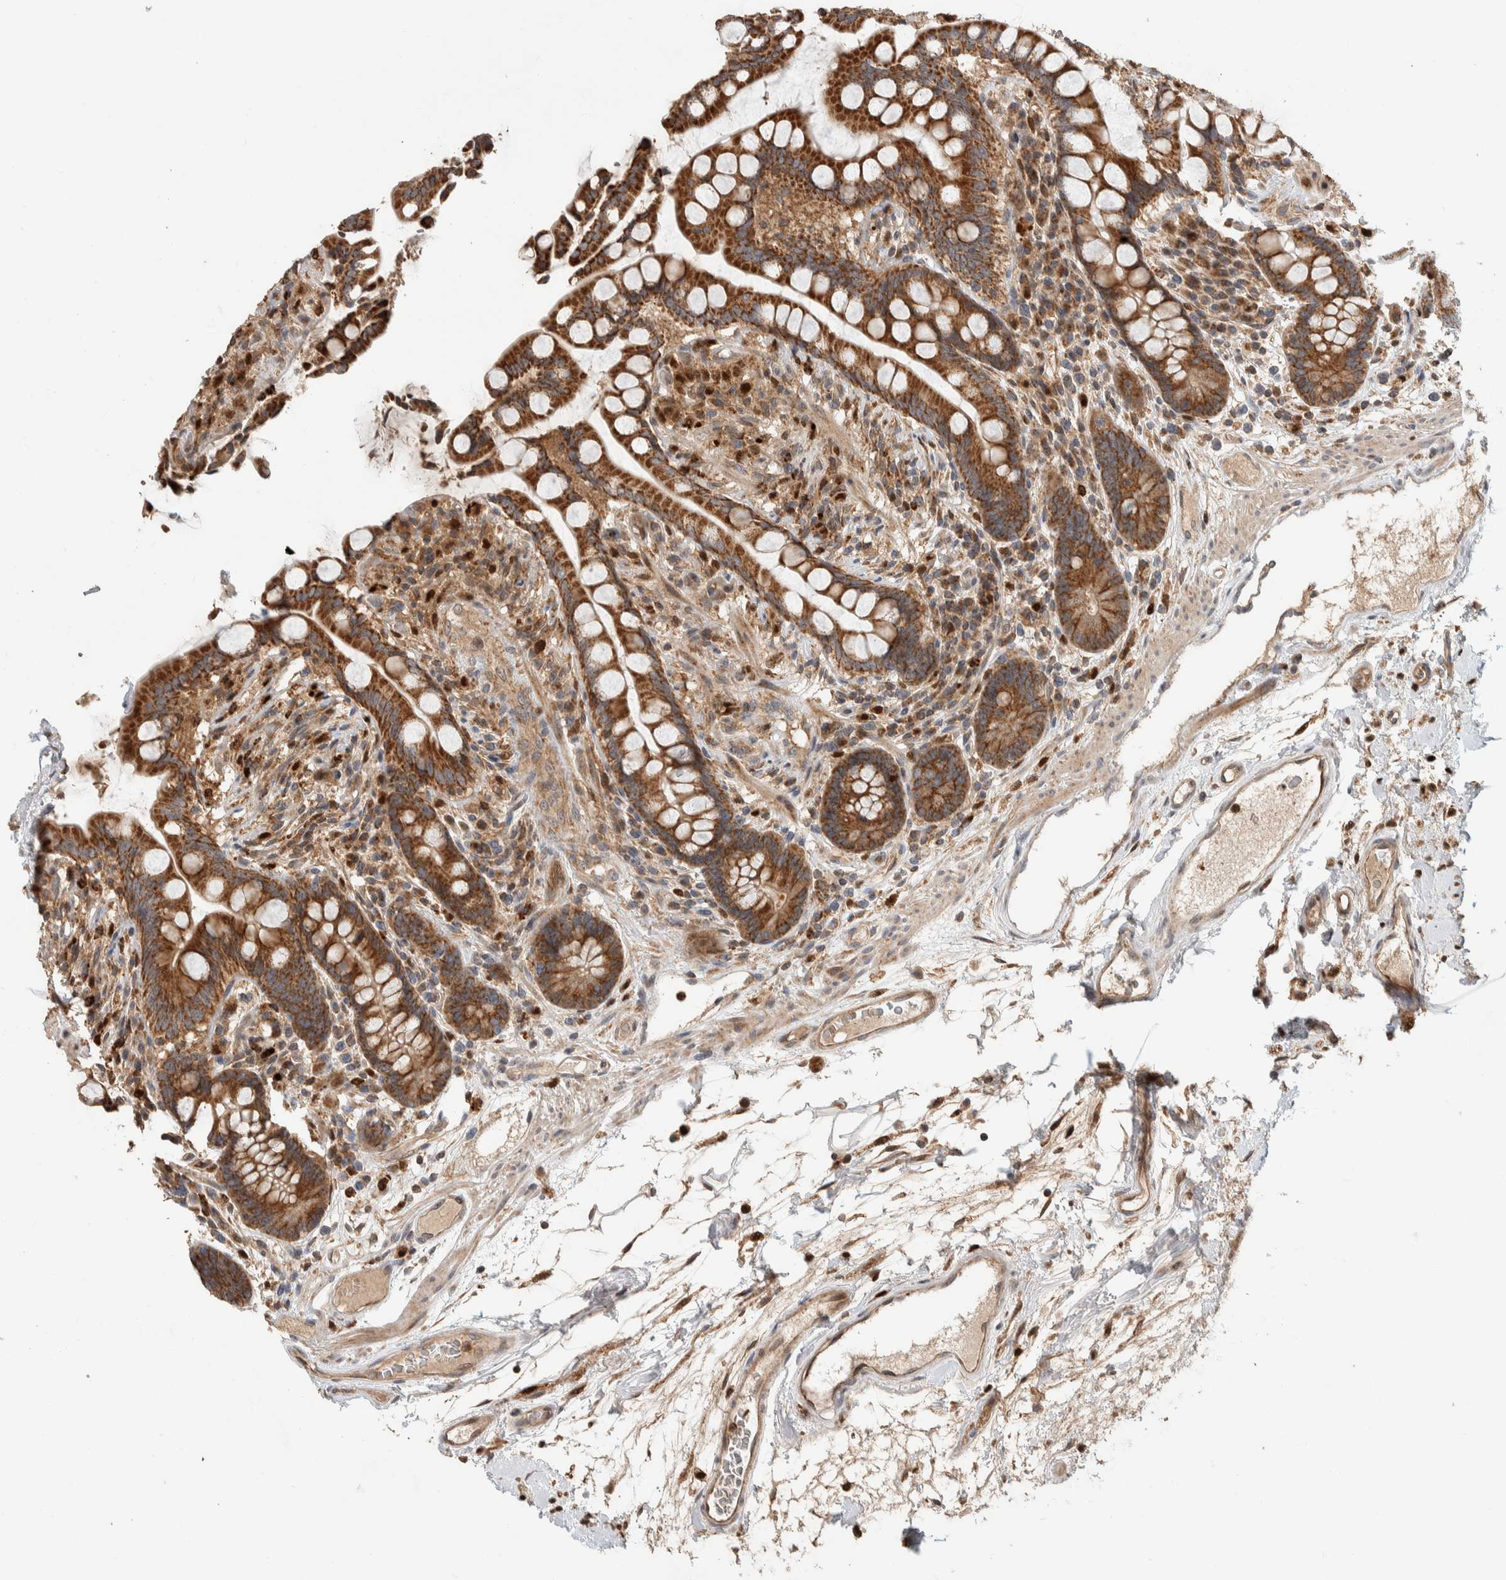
{"staining": {"intensity": "moderate", "quantity": ">75%", "location": "cytoplasmic/membranous"}, "tissue": "colon", "cell_type": "Endothelial cells", "image_type": "normal", "snomed": [{"axis": "morphology", "description": "Normal tissue, NOS"}, {"axis": "topography", "description": "Colon"}], "caption": "IHC histopathology image of benign colon: human colon stained using immunohistochemistry (IHC) demonstrates medium levels of moderate protein expression localized specifically in the cytoplasmic/membranous of endothelial cells, appearing as a cytoplasmic/membranous brown color.", "gene": "VPS53", "patient": {"sex": "male", "age": 73}}